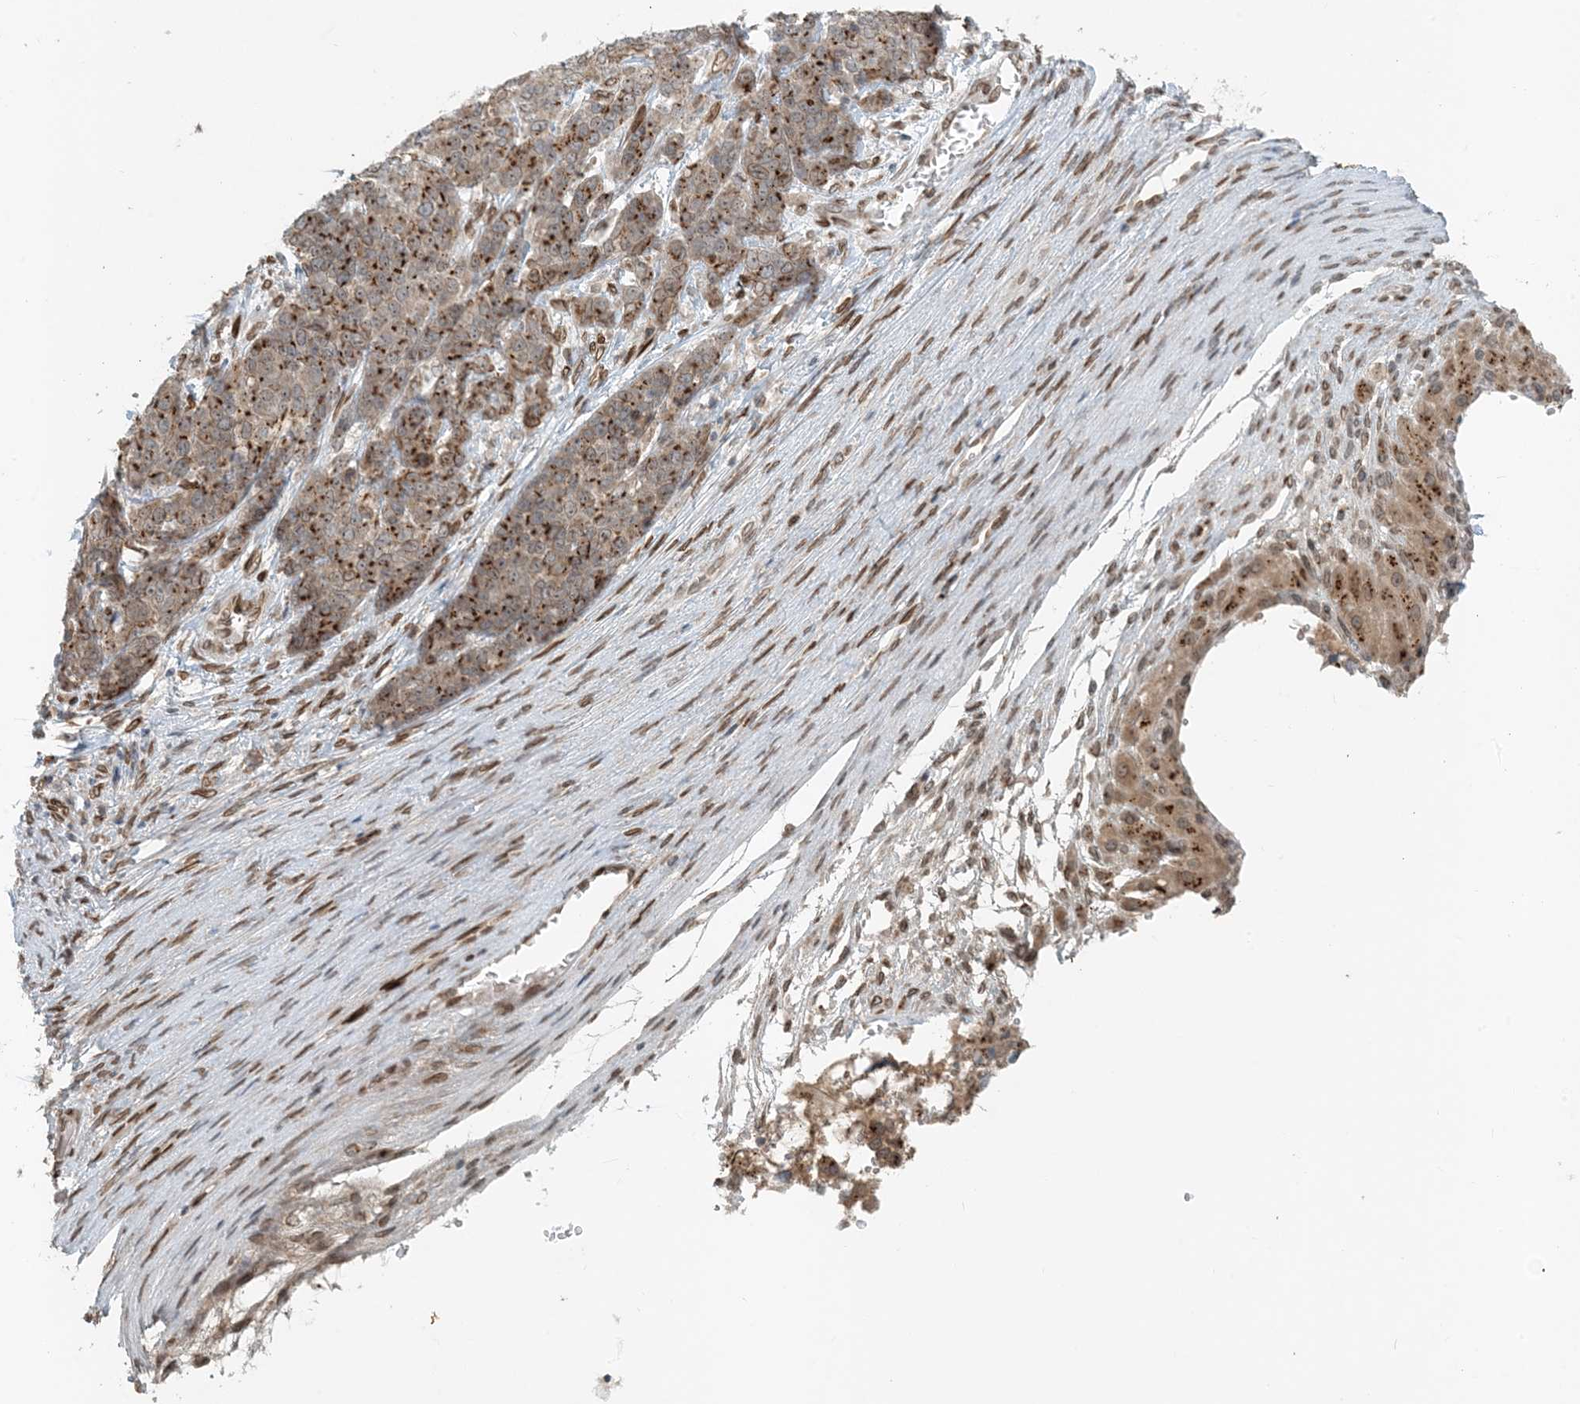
{"staining": {"intensity": "moderate", "quantity": ">75%", "location": "cytoplasmic/membranous"}, "tissue": "ovarian cancer", "cell_type": "Tumor cells", "image_type": "cancer", "snomed": [{"axis": "morphology", "description": "Cystadenocarcinoma, serous, NOS"}, {"axis": "topography", "description": "Ovary"}], "caption": "DAB (3,3'-diaminobenzidine) immunohistochemical staining of human ovarian cancer shows moderate cytoplasmic/membranous protein staining in approximately >75% of tumor cells.", "gene": "SLC35A2", "patient": {"sex": "female", "age": 44}}